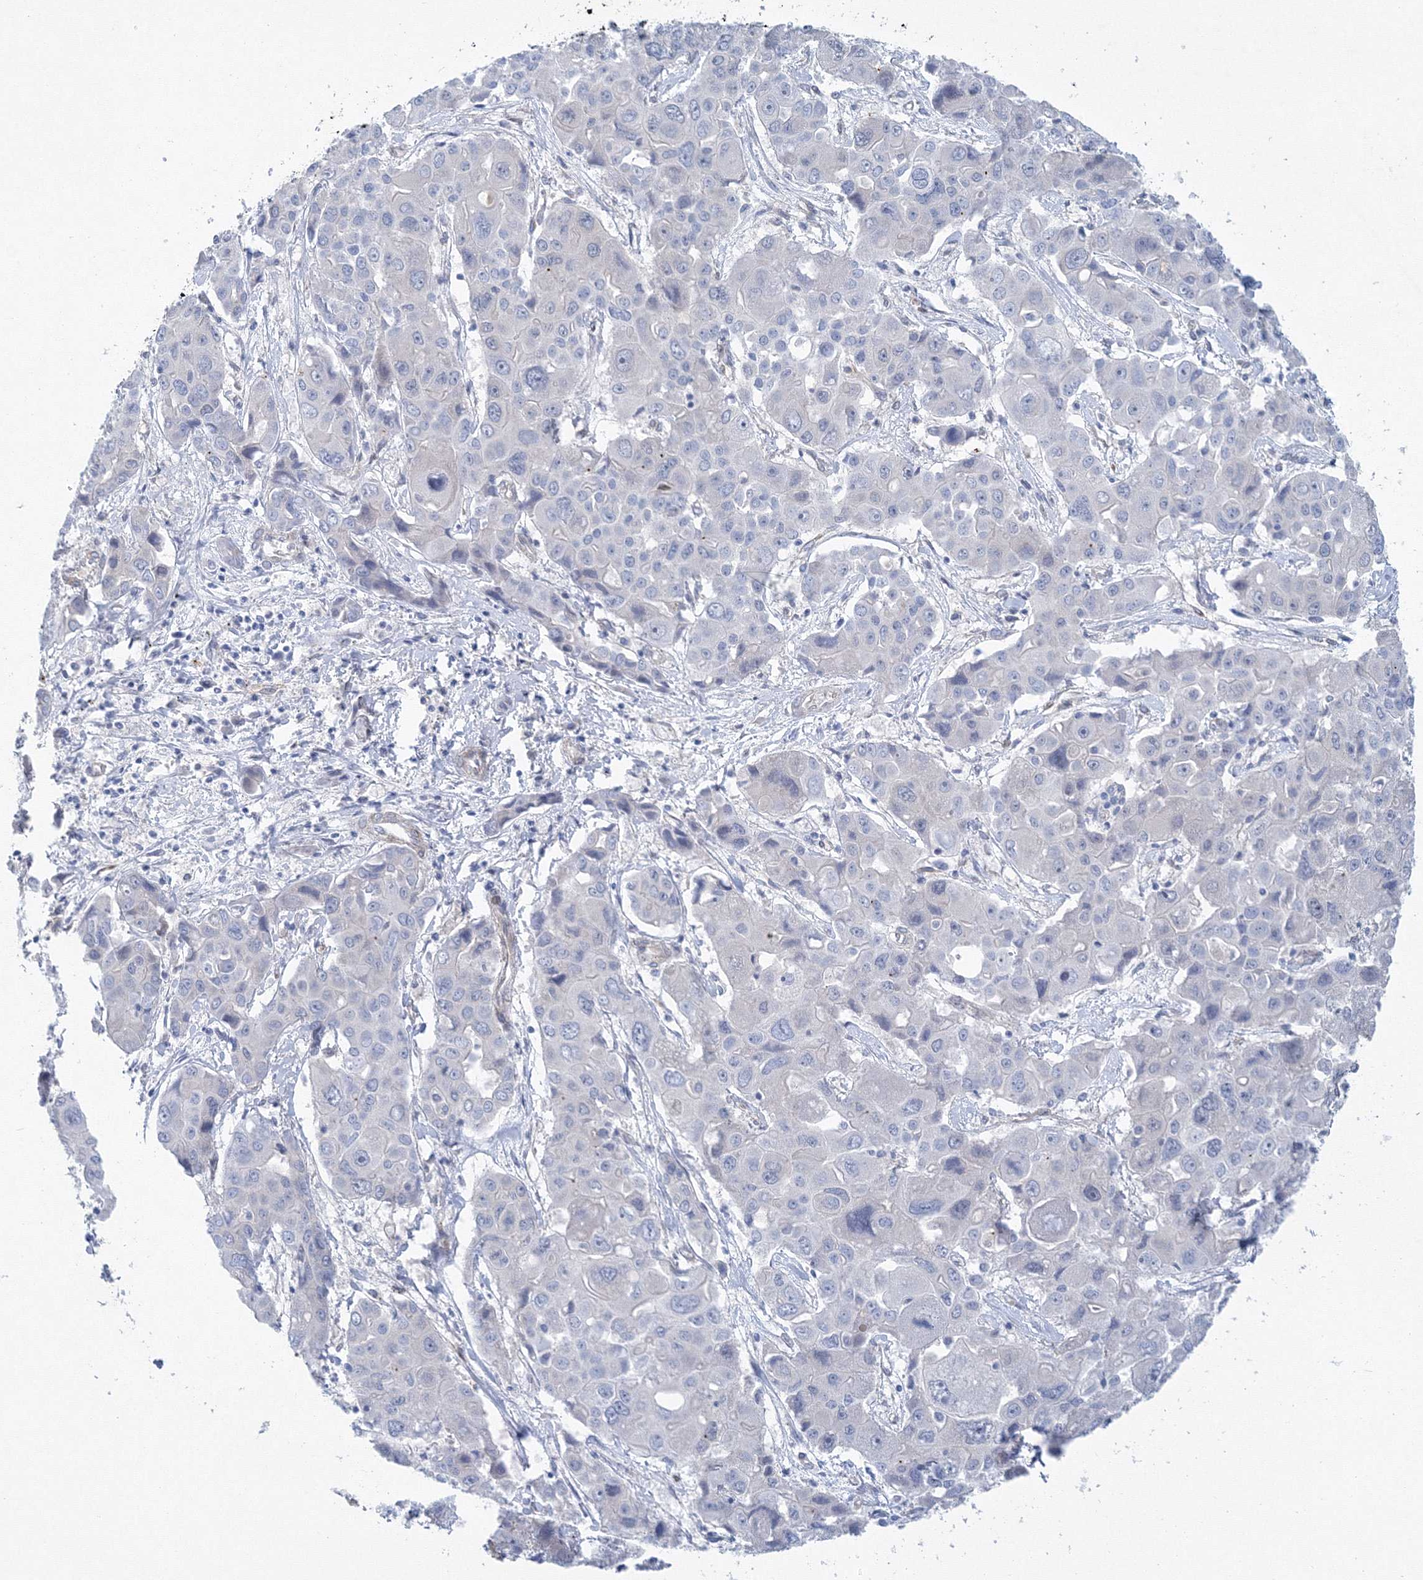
{"staining": {"intensity": "negative", "quantity": "none", "location": "none"}, "tissue": "liver cancer", "cell_type": "Tumor cells", "image_type": "cancer", "snomed": [{"axis": "morphology", "description": "Cholangiocarcinoma"}, {"axis": "topography", "description": "Liver"}], "caption": "This is an immunohistochemistry (IHC) micrograph of human liver cholangiocarcinoma. There is no staining in tumor cells.", "gene": "TANC1", "patient": {"sex": "male", "age": 67}}